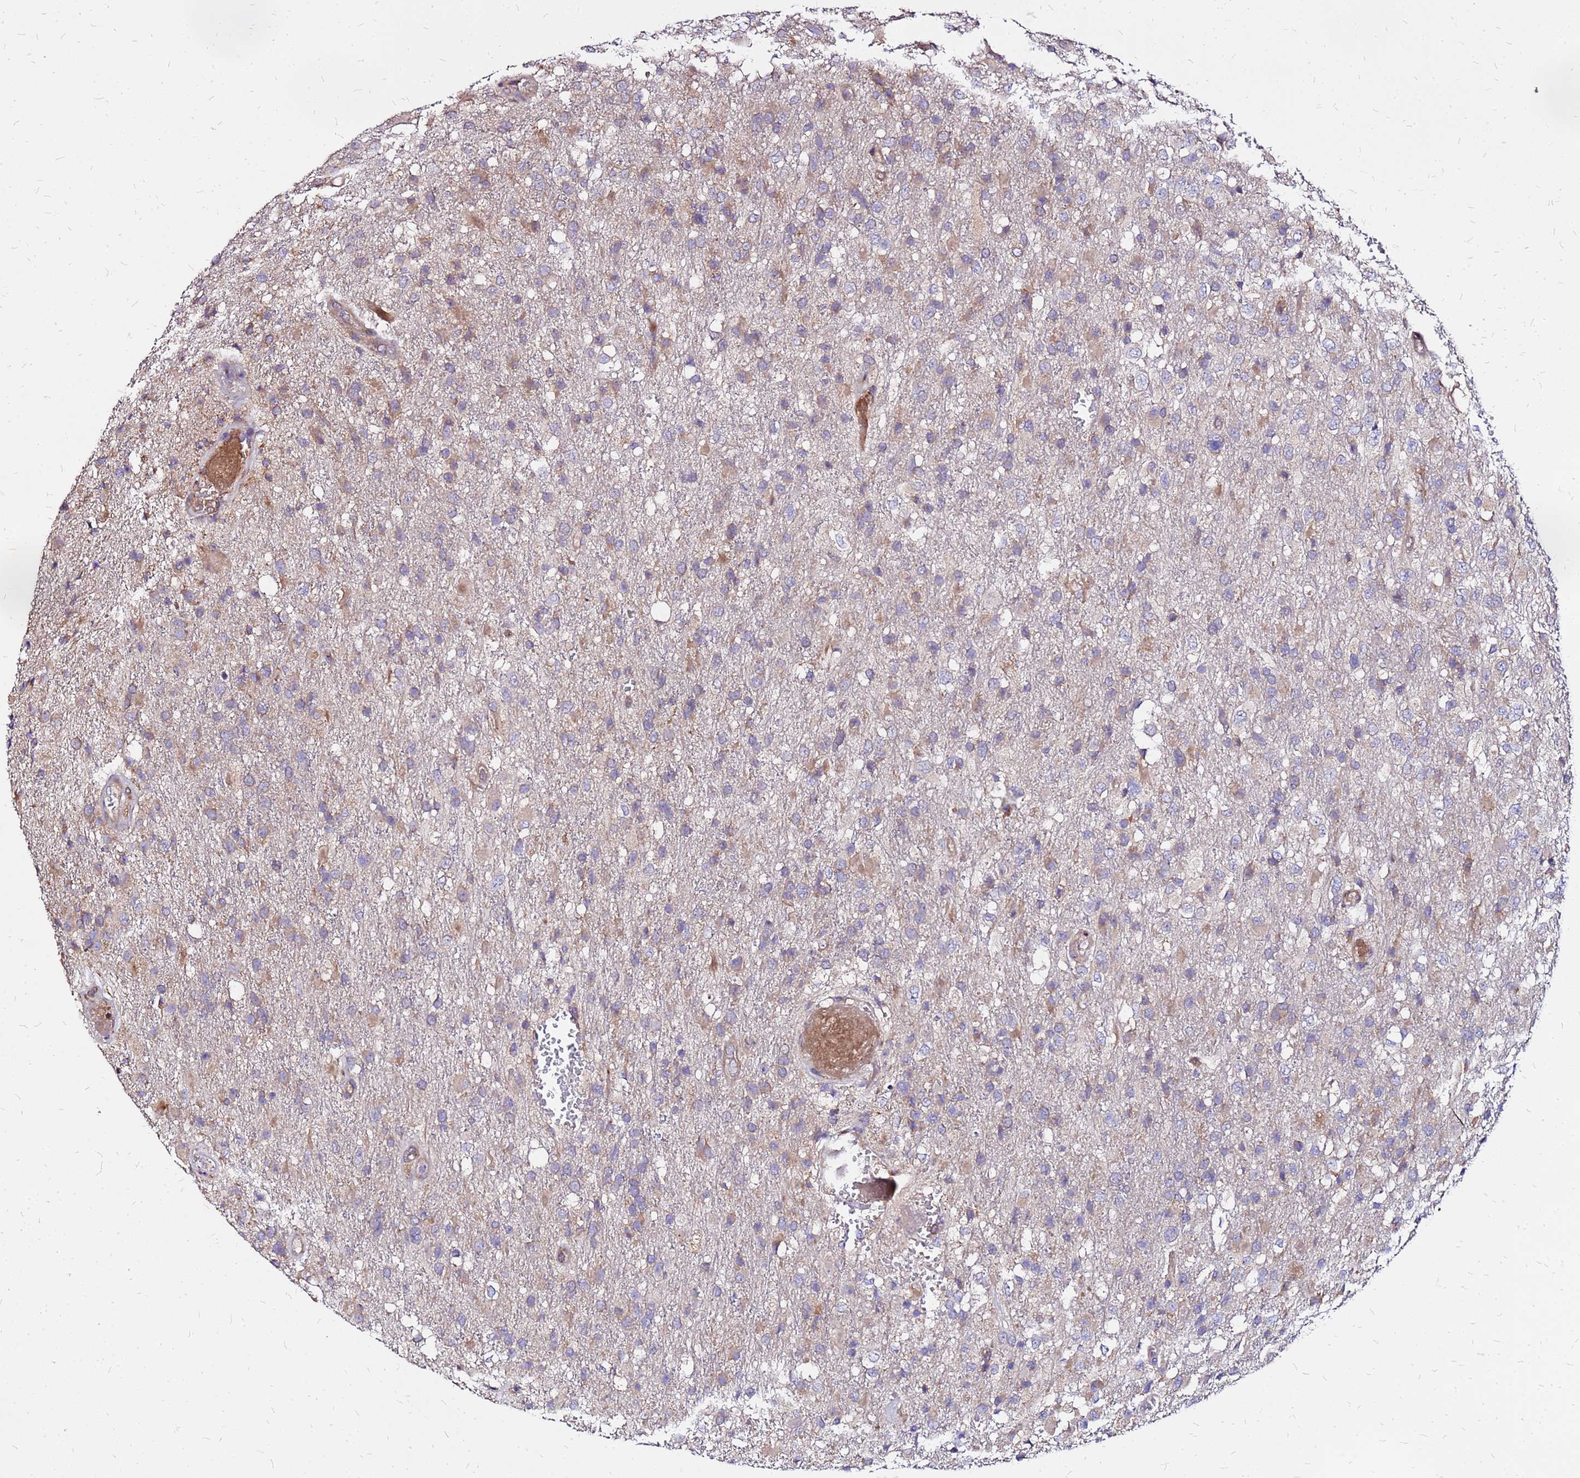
{"staining": {"intensity": "moderate", "quantity": "25%-75%", "location": "cytoplasmic/membranous"}, "tissue": "glioma", "cell_type": "Tumor cells", "image_type": "cancer", "snomed": [{"axis": "morphology", "description": "Glioma, malignant, High grade"}, {"axis": "topography", "description": "Brain"}], "caption": "Immunohistochemical staining of glioma exhibits moderate cytoplasmic/membranous protein staining in about 25%-75% of tumor cells.", "gene": "VMO1", "patient": {"sex": "female", "age": 74}}